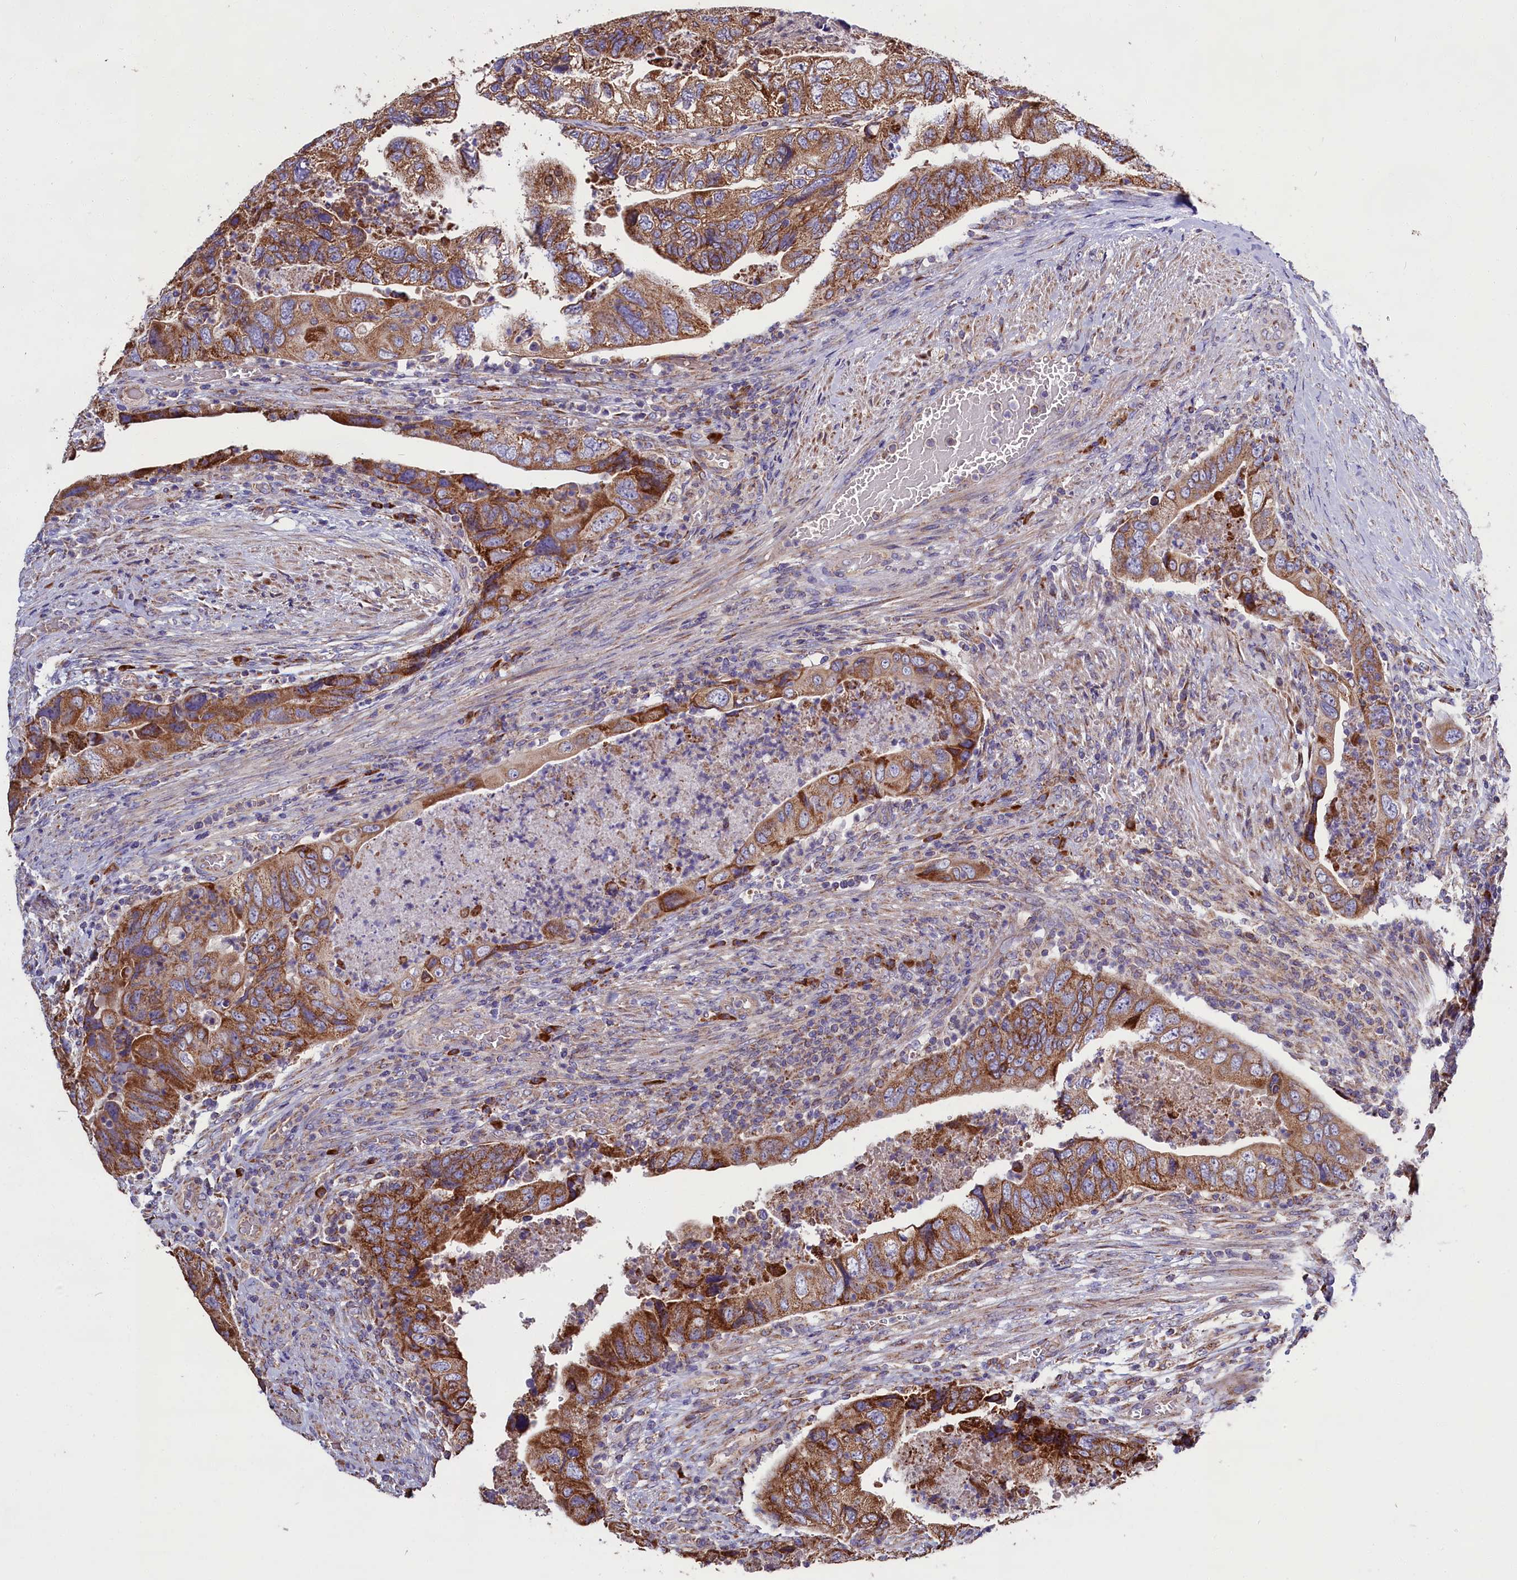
{"staining": {"intensity": "strong", "quantity": ">75%", "location": "cytoplasmic/membranous"}, "tissue": "colorectal cancer", "cell_type": "Tumor cells", "image_type": "cancer", "snomed": [{"axis": "morphology", "description": "Adenocarcinoma, NOS"}, {"axis": "topography", "description": "Rectum"}], "caption": "Colorectal cancer tissue displays strong cytoplasmic/membranous staining in approximately >75% of tumor cells", "gene": "ZSWIM1", "patient": {"sex": "male", "age": 63}}